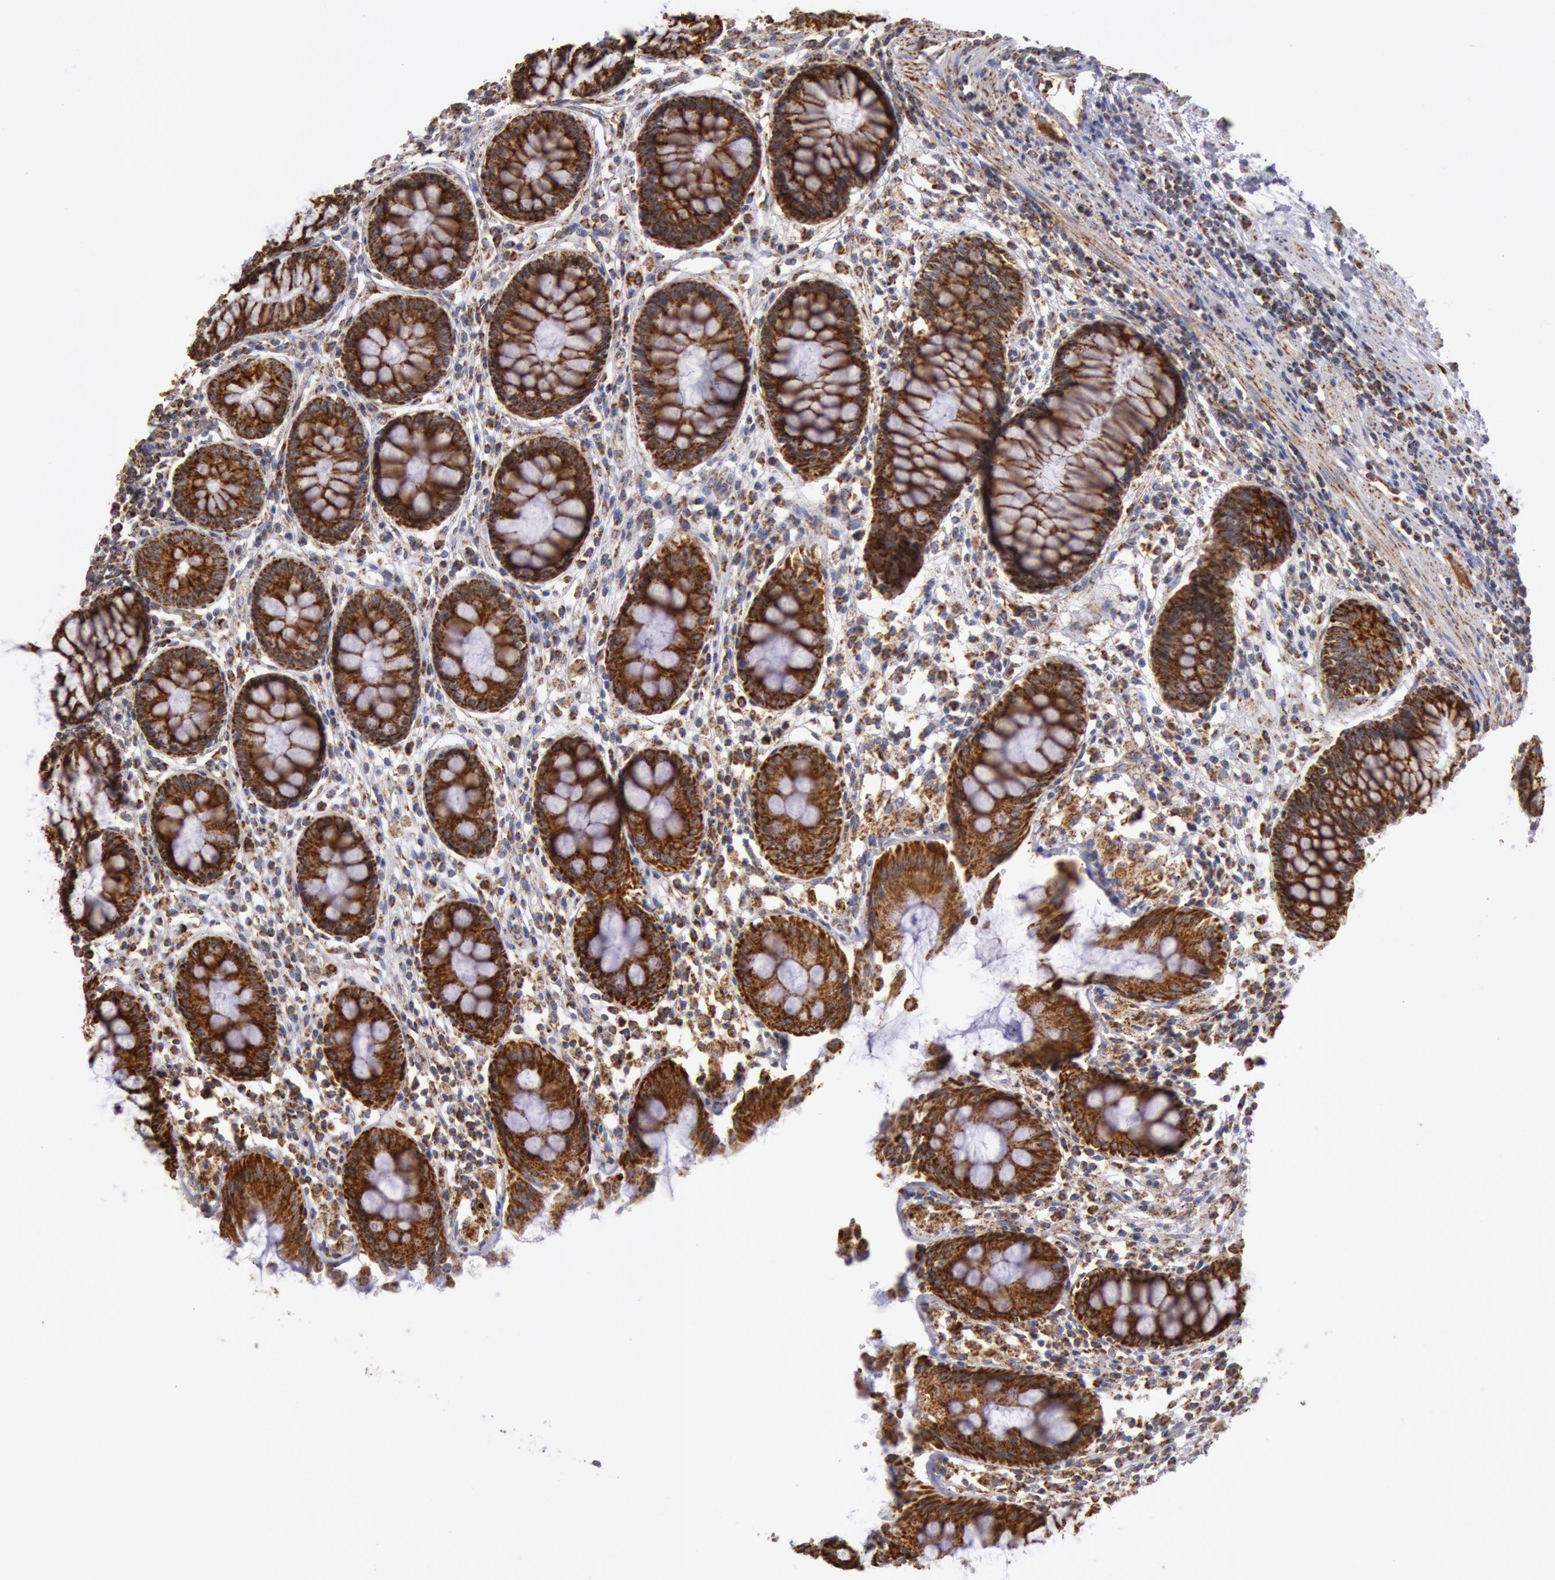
{"staining": {"intensity": "strong", "quantity": ">75%", "location": "cytoplasmic/membranous"}, "tissue": "rectum", "cell_type": "Glandular cells", "image_type": "normal", "snomed": [{"axis": "morphology", "description": "Normal tissue, NOS"}, {"axis": "topography", "description": "Rectum"}], "caption": "This photomicrograph exhibits IHC staining of benign rectum, with high strong cytoplasmic/membranous expression in approximately >75% of glandular cells.", "gene": "CYC1", "patient": {"sex": "female", "age": 66}}